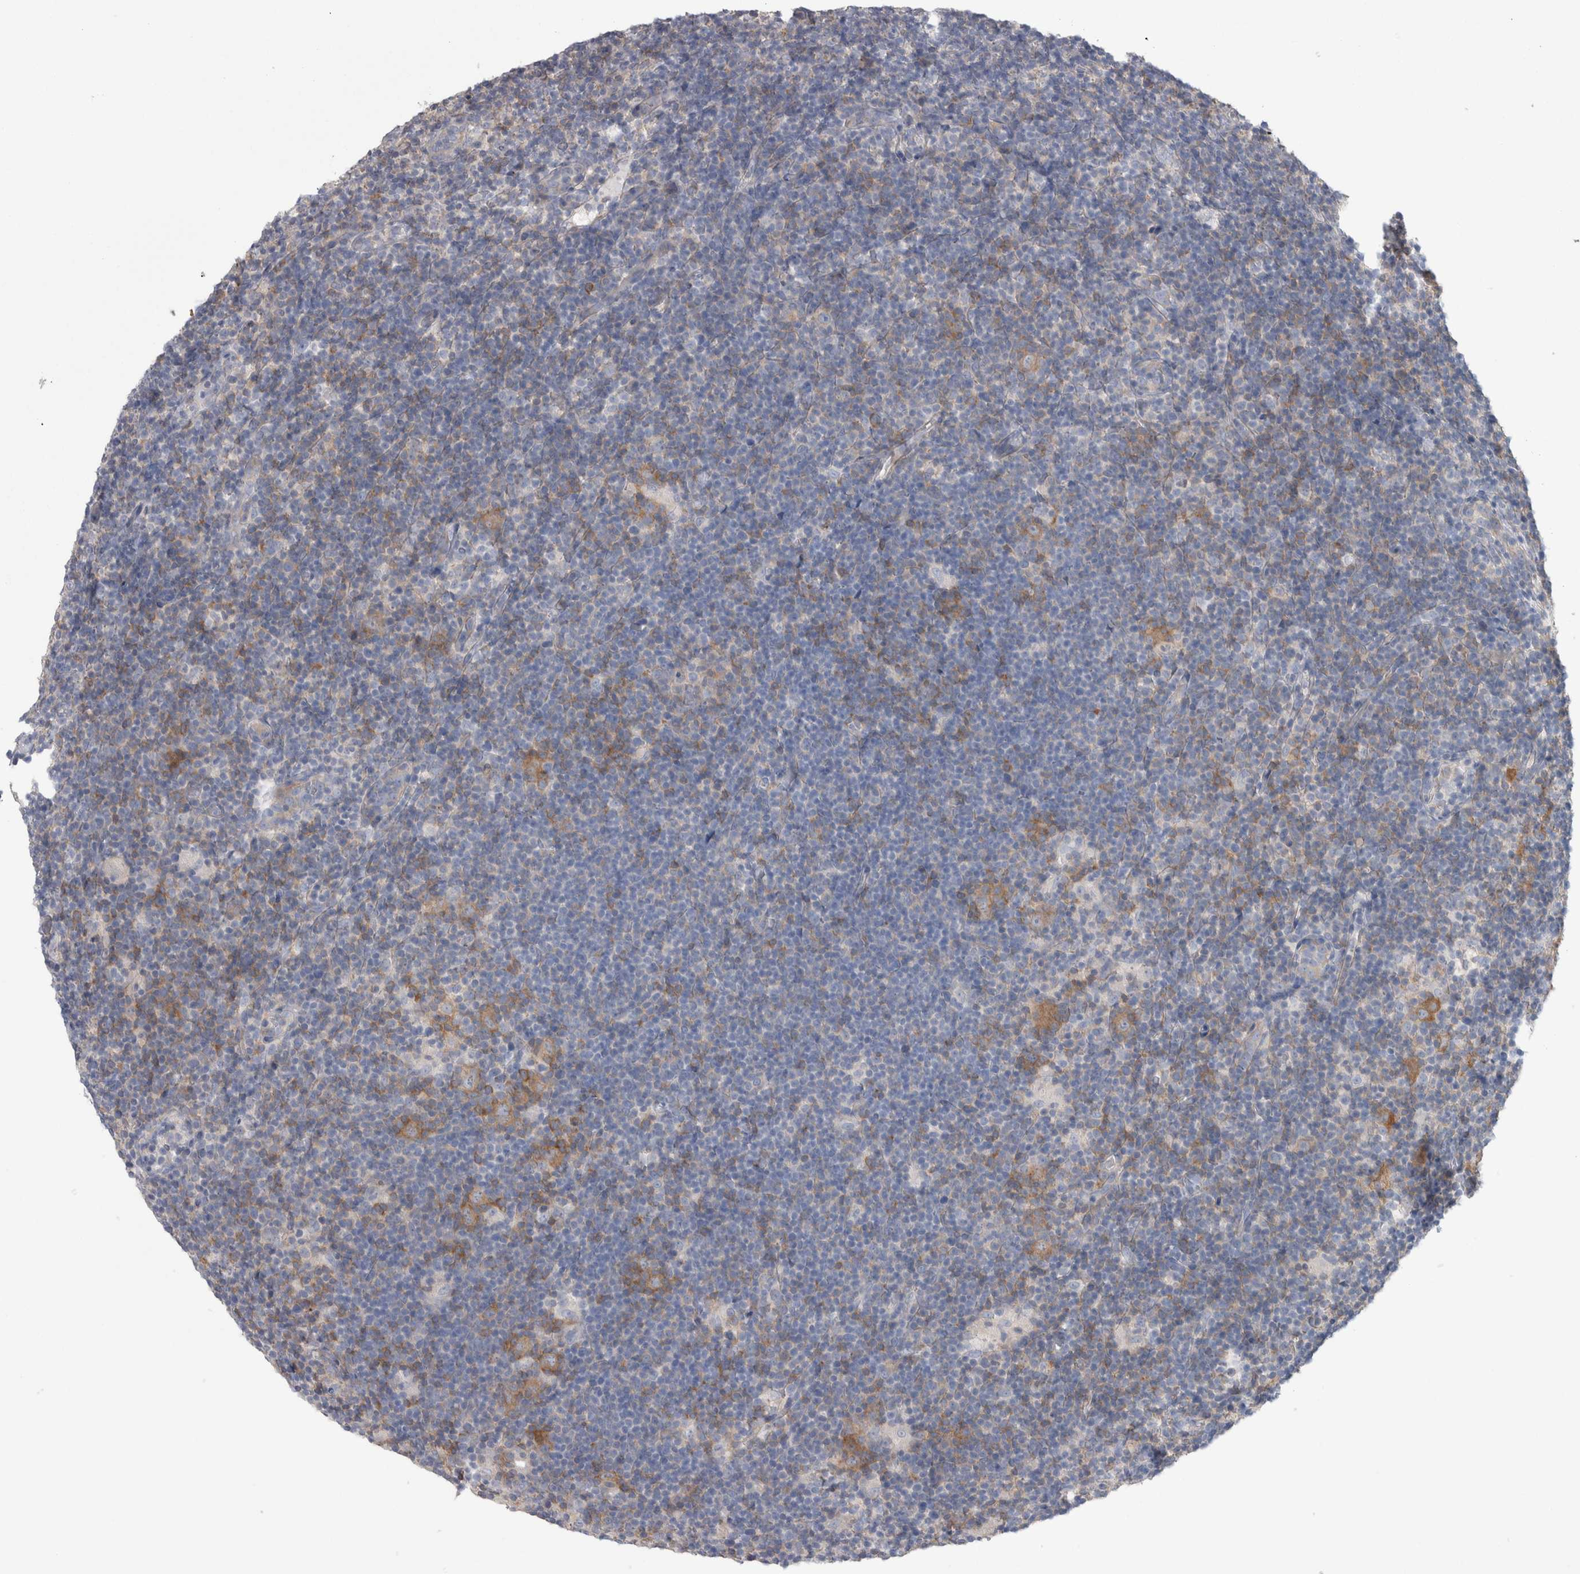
{"staining": {"intensity": "moderate", "quantity": ">75%", "location": "cytoplasmic/membranous"}, "tissue": "lymphoma", "cell_type": "Tumor cells", "image_type": "cancer", "snomed": [{"axis": "morphology", "description": "Hodgkin's disease, NOS"}, {"axis": "topography", "description": "Lymph node"}], "caption": "Approximately >75% of tumor cells in human lymphoma show moderate cytoplasmic/membranous protein staining as visualized by brown immunohistochemical staining.", "gene": "GPHN", "patient": {"sex": "female", "age": 57}}